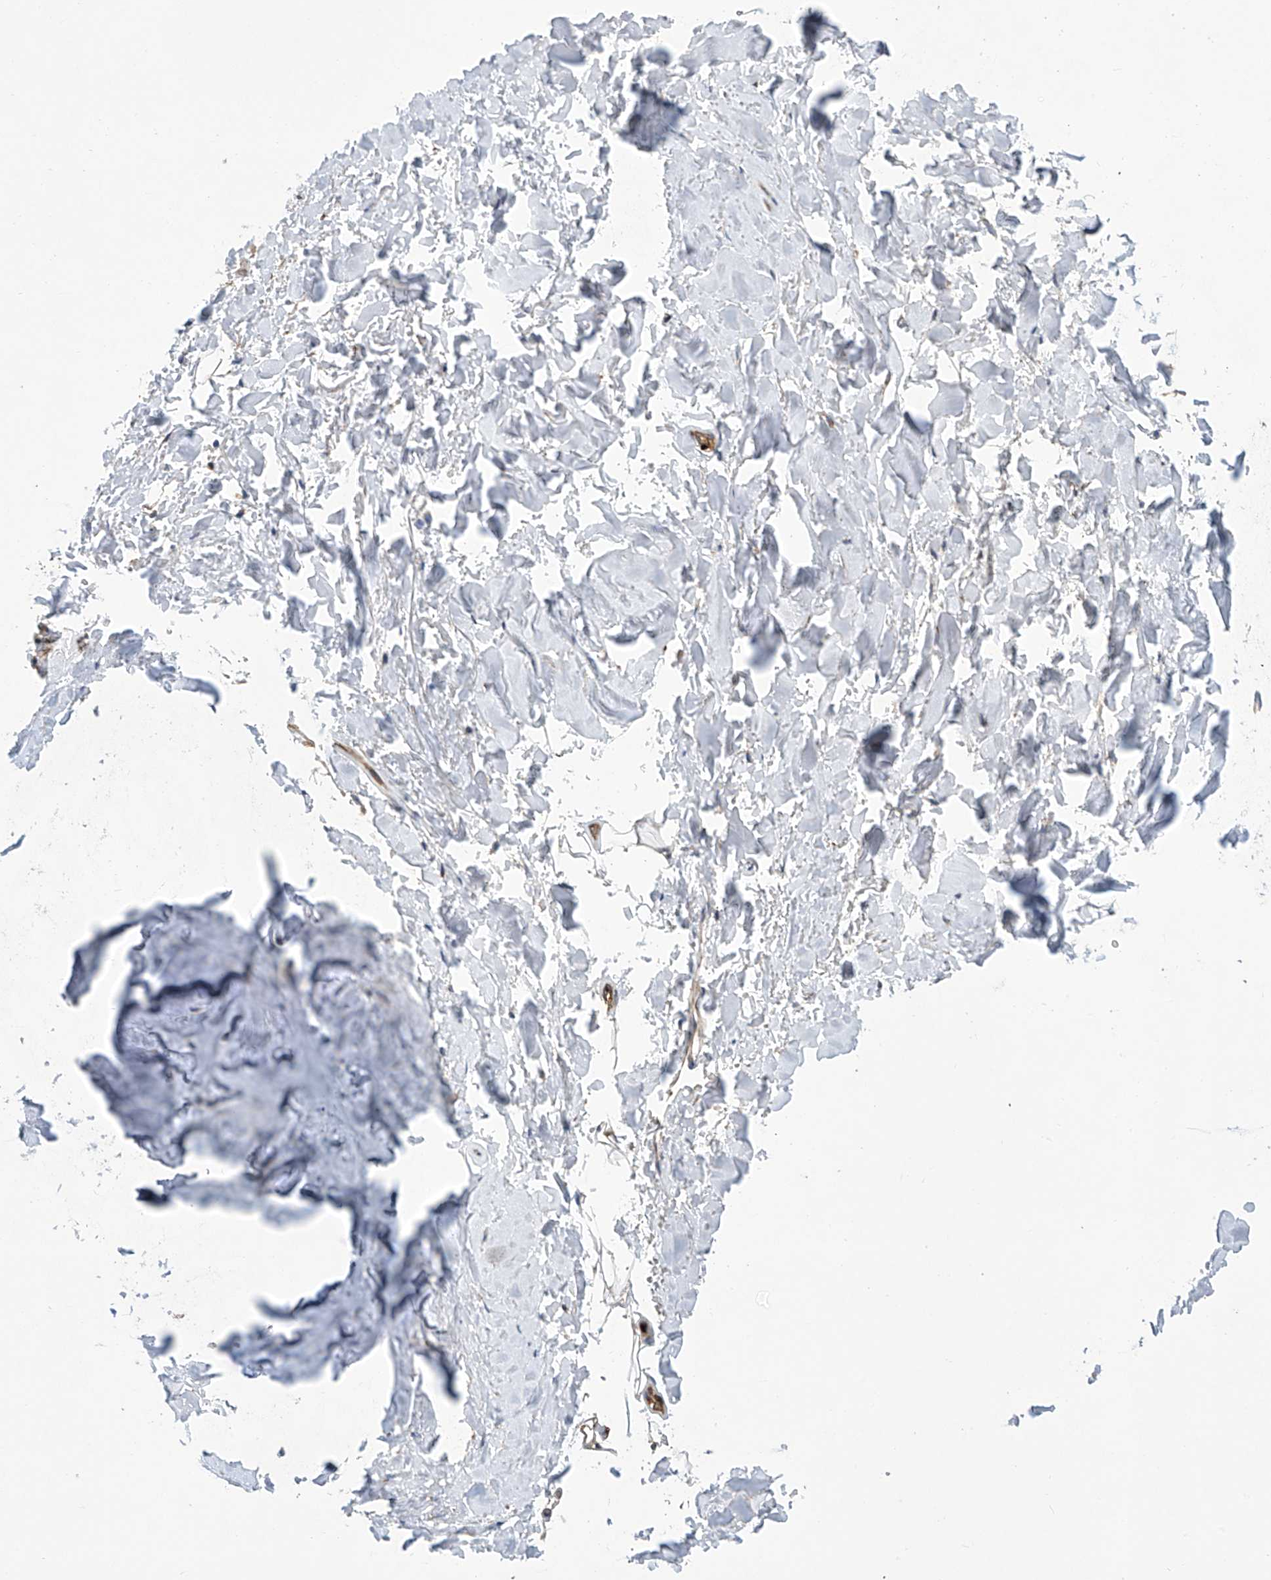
{"staining": {"intensity": "moderate", "quantity": ">75%", "location": "cytoplasmic/membranous"}, "tissue": "adipose tissue", "cell_type": "Adipocytes", "image_type": "normal", "snomed": [{"axis": "morphology", "description": "Normal tissue, NOS"}, {"axis": "topography", "description": "Cartilage tissue"}], "caption": "Adipose tissue was stained to show a protein in brown. There is medium levels of moderate cytoplasmic/membranous staining in approximately >75% of adipocytes. The protein of interest is shown in brown color, while the nuclei are stained blue.", "gene": "EIF2D", "patient": {"sex": "female", "age": 63}}